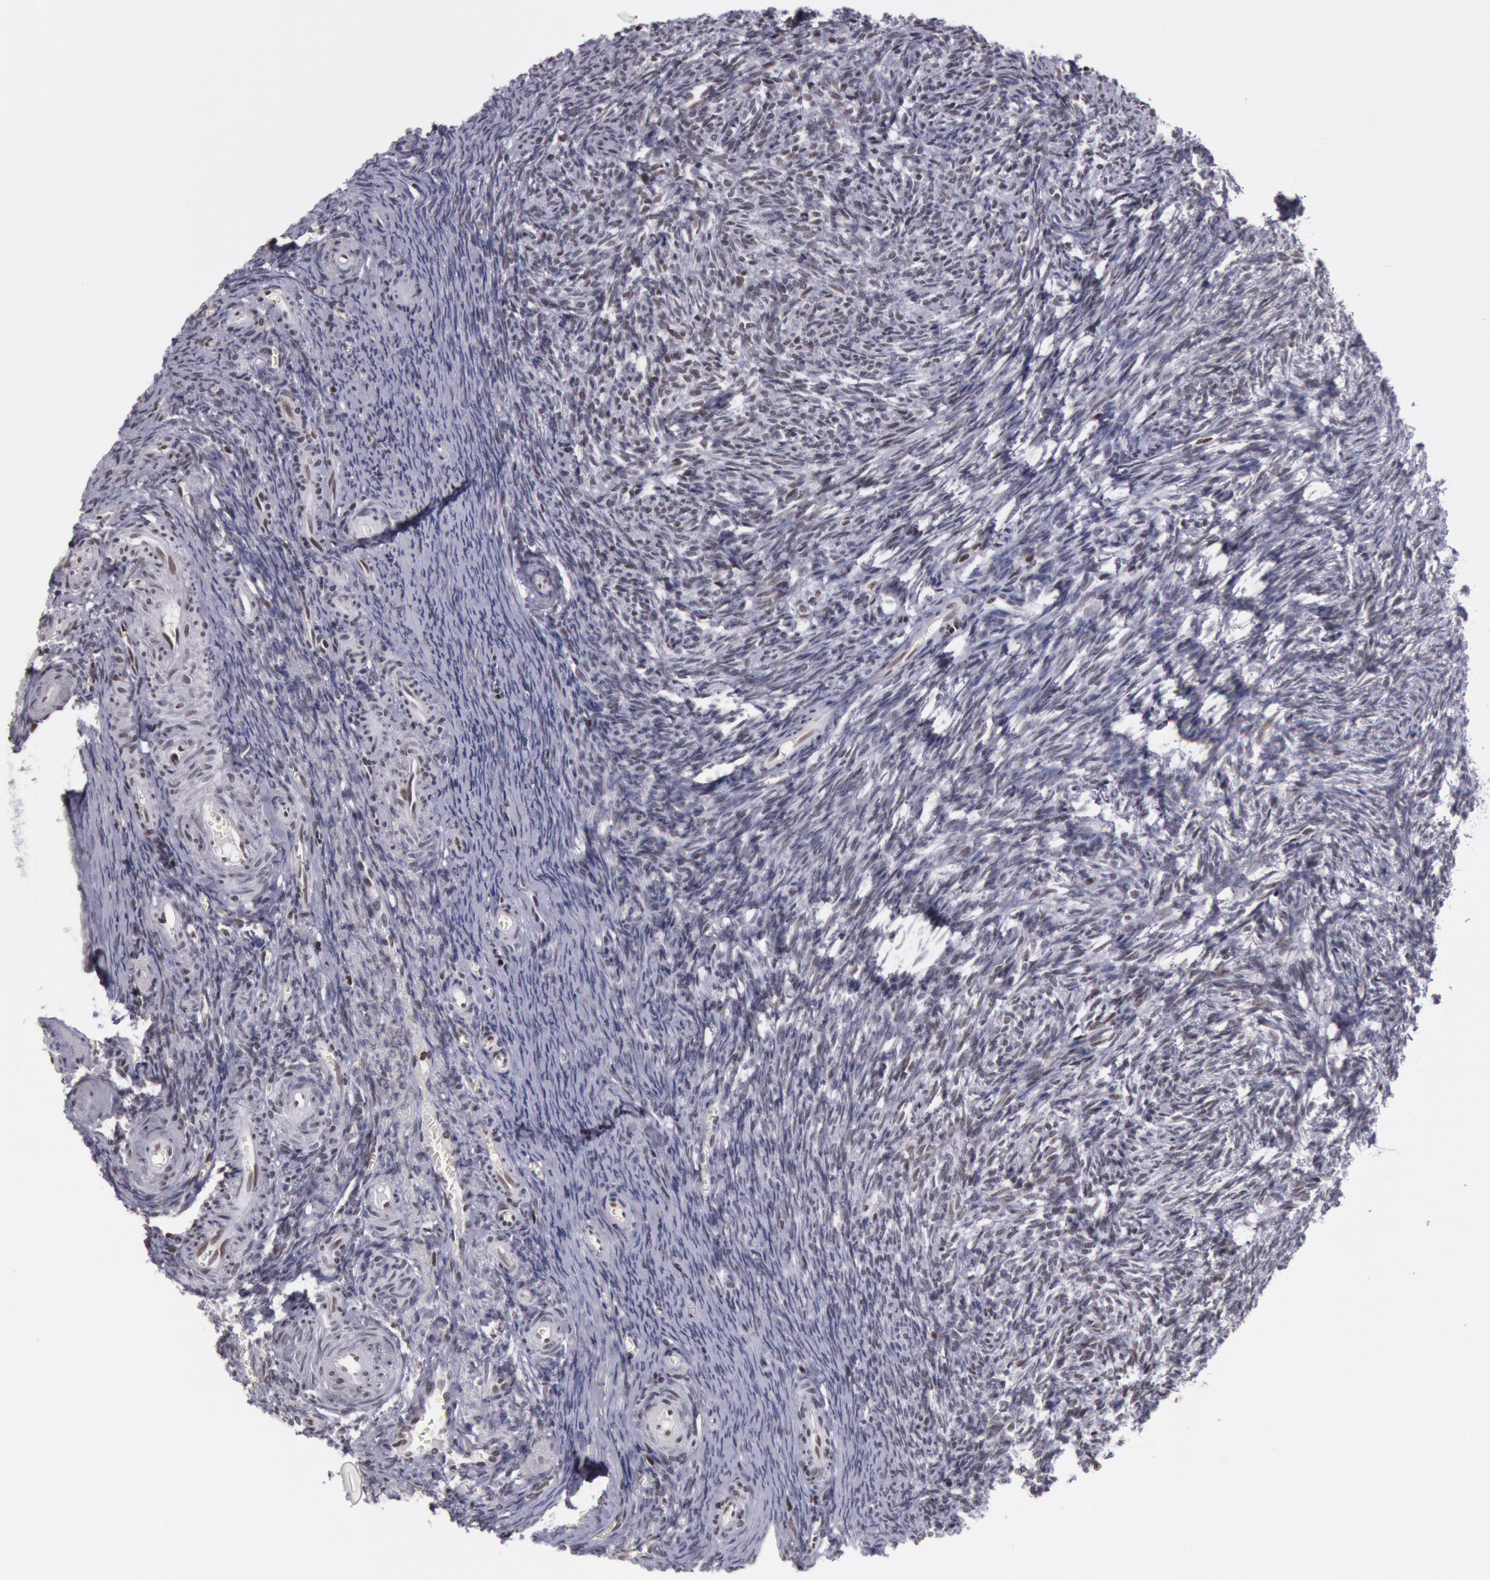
{"staining": {"intensity": "moderate", "quantity": ">75%", "location": "nuclear"}, "tissue": "ovary", "cell_type": "Follicle cells", "image_type": "normal", "snomed": [{"axis": "morphology", "description": "Normal tissue, NOS"}, {"axis": "topography", "description": "Ovary"}], "caption": "IHC photomicrograph of unremarkable ovary stained for a protein (brown), which shows medium levels of moderate nuclear positivity in about >75% of follicle cells.", "gene": "NKAP", "patient": {"sex": "female", "age": 54}}